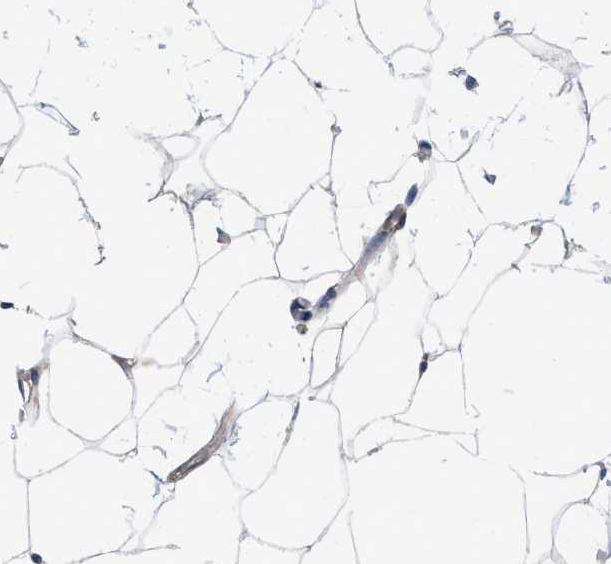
{"staining": {"intensity": "negative", "quantity": "none", "location": "none"}, "tissue": "adipose tissue", "cell_type": "Adipocytes", "image_type": "normal", "snomed": [{"axis": "morphology", "description": "Normal tissue, NOS"}, {"axis": "topography", "description": "Breast"}, {"axis": "topography", "description": "Soft tissue"}], "caption": "Adipocytes show no significant expression in benign adipose tissue. Brightfield microscopy of immunohistochemistry (IHC) stained with DAB (3,3'-diaminobenzidine) (brown) and hematoxylin (blue), captured at high magnification.", "gene": "RAP1GDS1", "patient": {"sex": "female", "age": 75}}